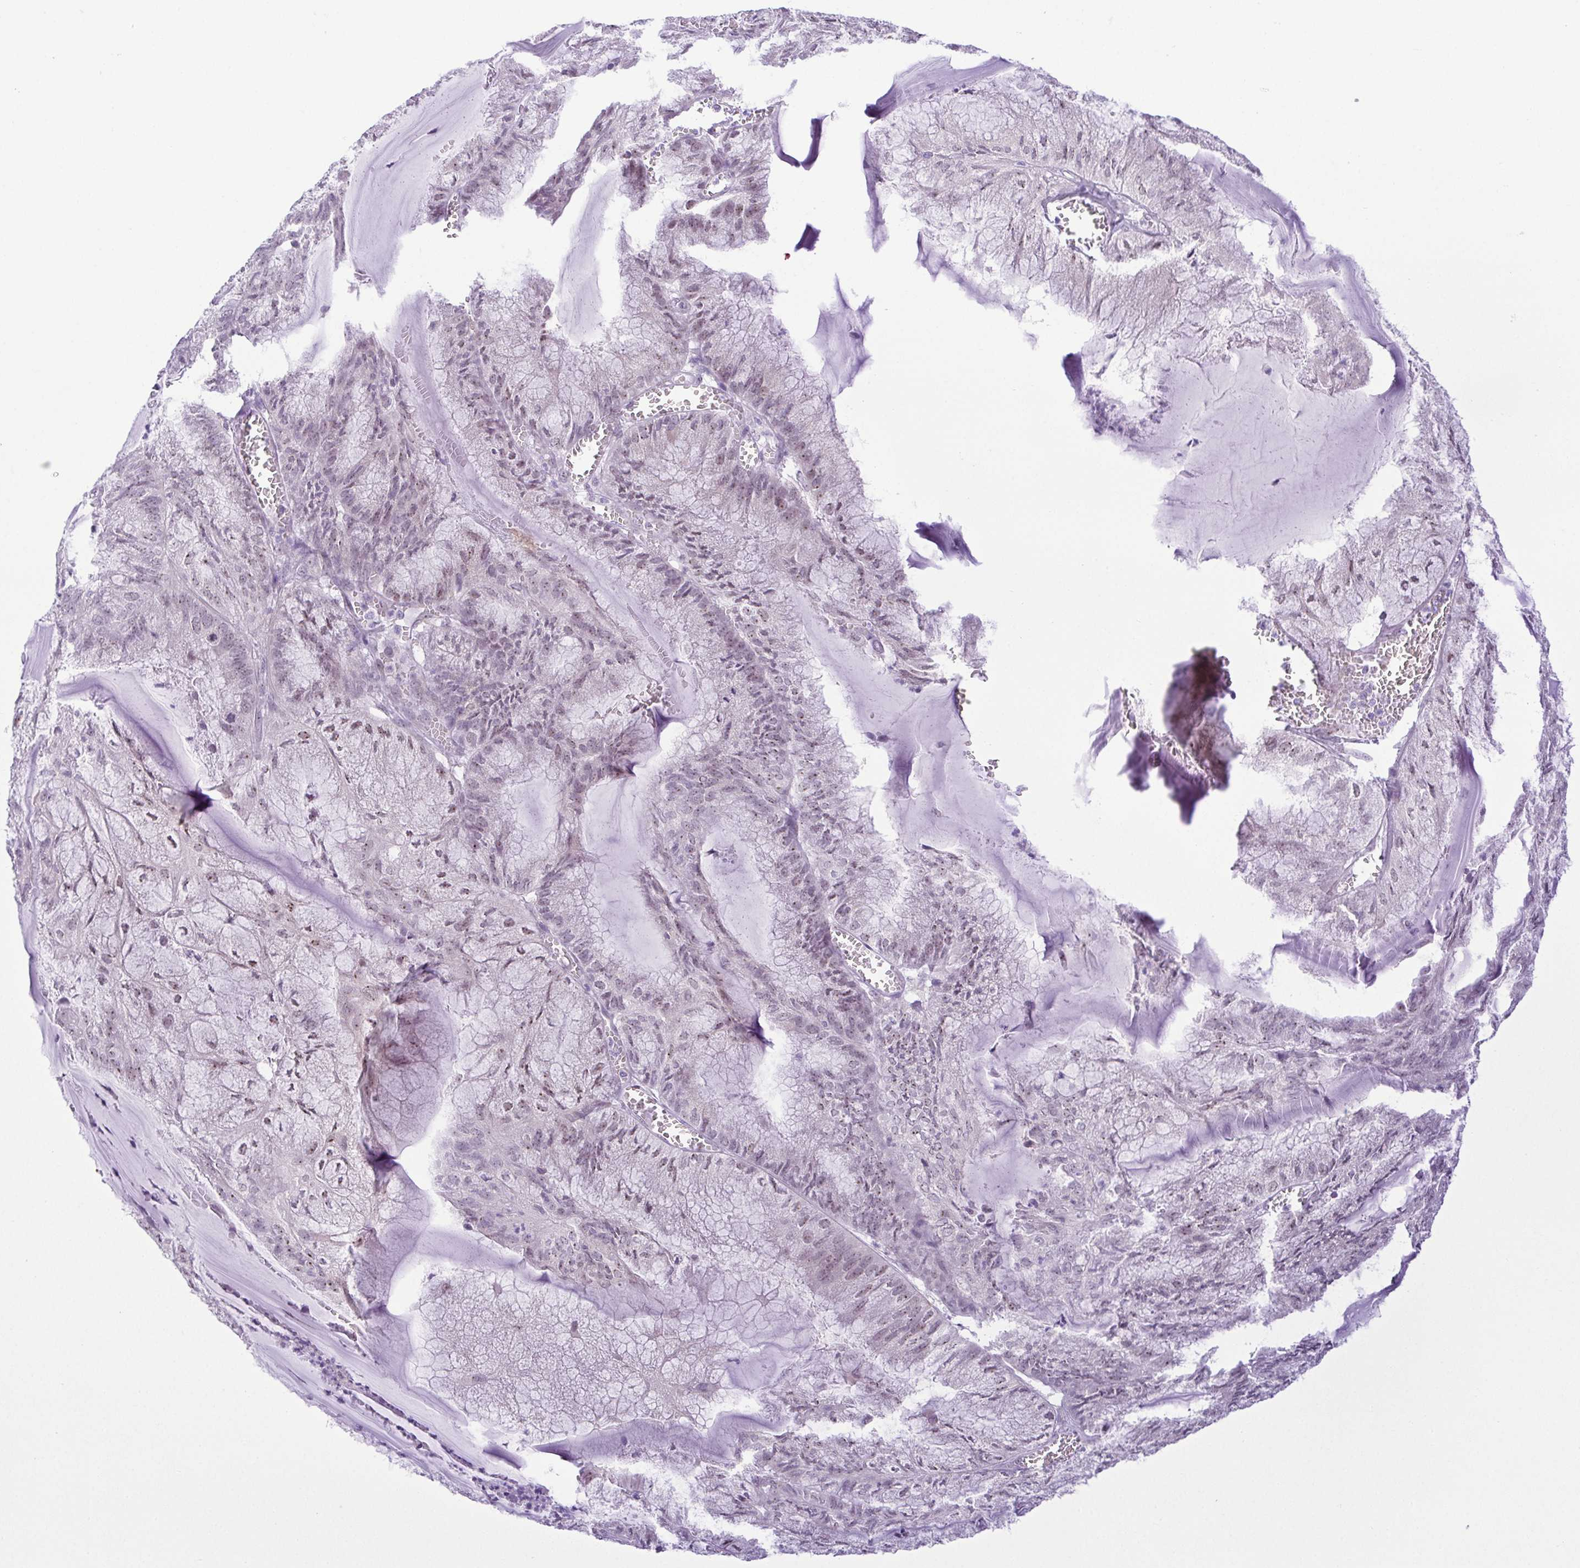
{"staining": {"intensity": "weak", "quantity": "<25%", "location": "nuclear"}, "tissue": "endometrial cancer", "cell_type": "Tumor cells", "image_type": "cancer", "snomed": [{"axis": "morphology", "description": "Carcinoma, NOS"}, {"axis": "topography", "description": "Endometrium"}], "caption": "There is no significant staining in tumor cells of endometrial carcinoma.", "gene": "RSL24D1", "patient": {"sex": "female", "age": 62}}